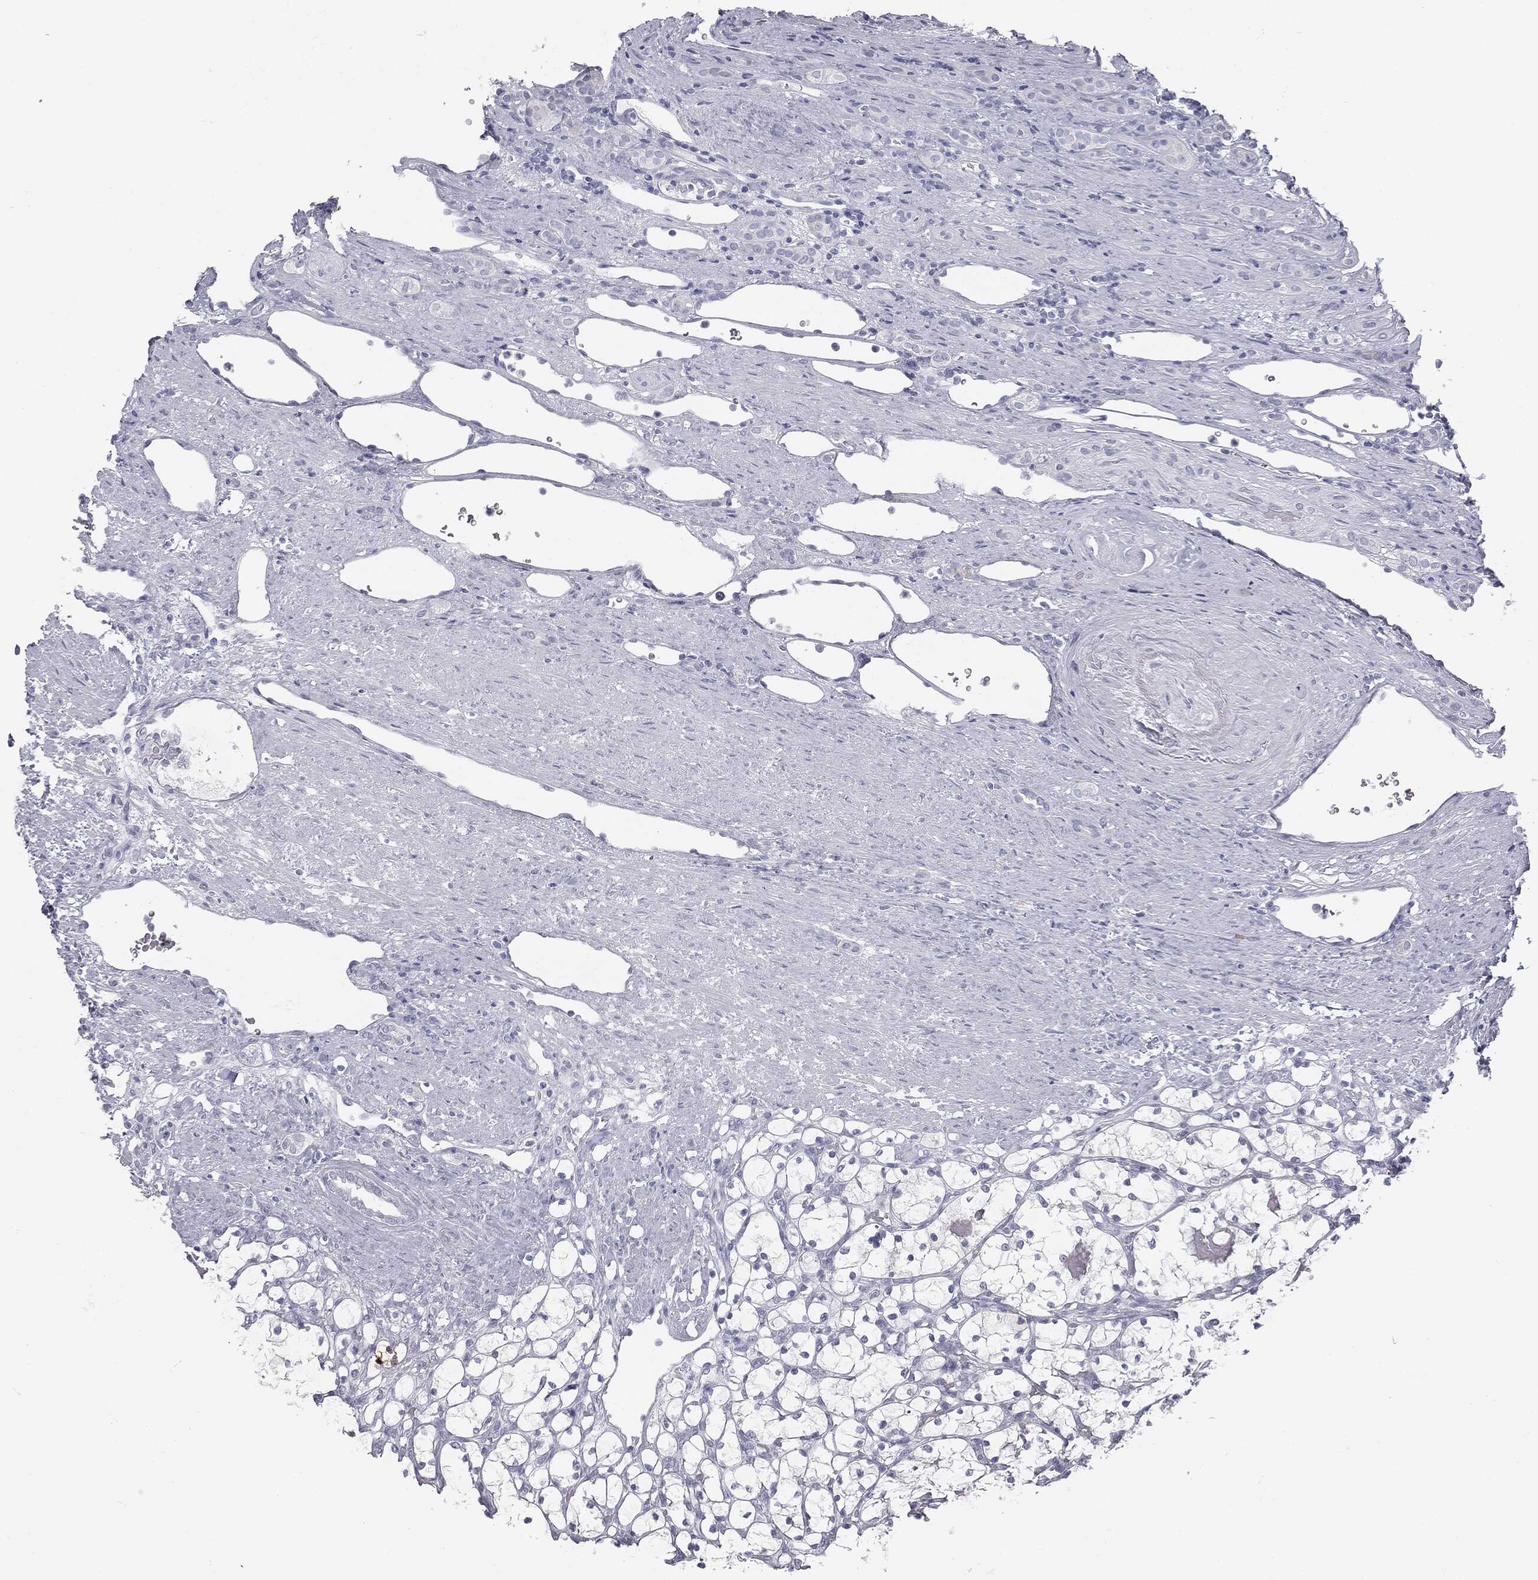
{"staining": {"intensity": "negative", "quantity": "none", "location": "none"}, "tissue": "renal cancer", "cell_type": "Tumor cells", "image_type": "cancer", "snomed": [{"axis": "morphology", "description": "Adenocarcinoma, NOS"}, {"axis": "topography", "description": "Kidney"}], "caption": "Immunohistochemistry photomicrograph of human adenocarcinoma (renal) stained for a protein (brown), which reveals no staining in tumor cells.", "gene": "MUC5AC", "patient": {"sex": "female", "age": 69}}